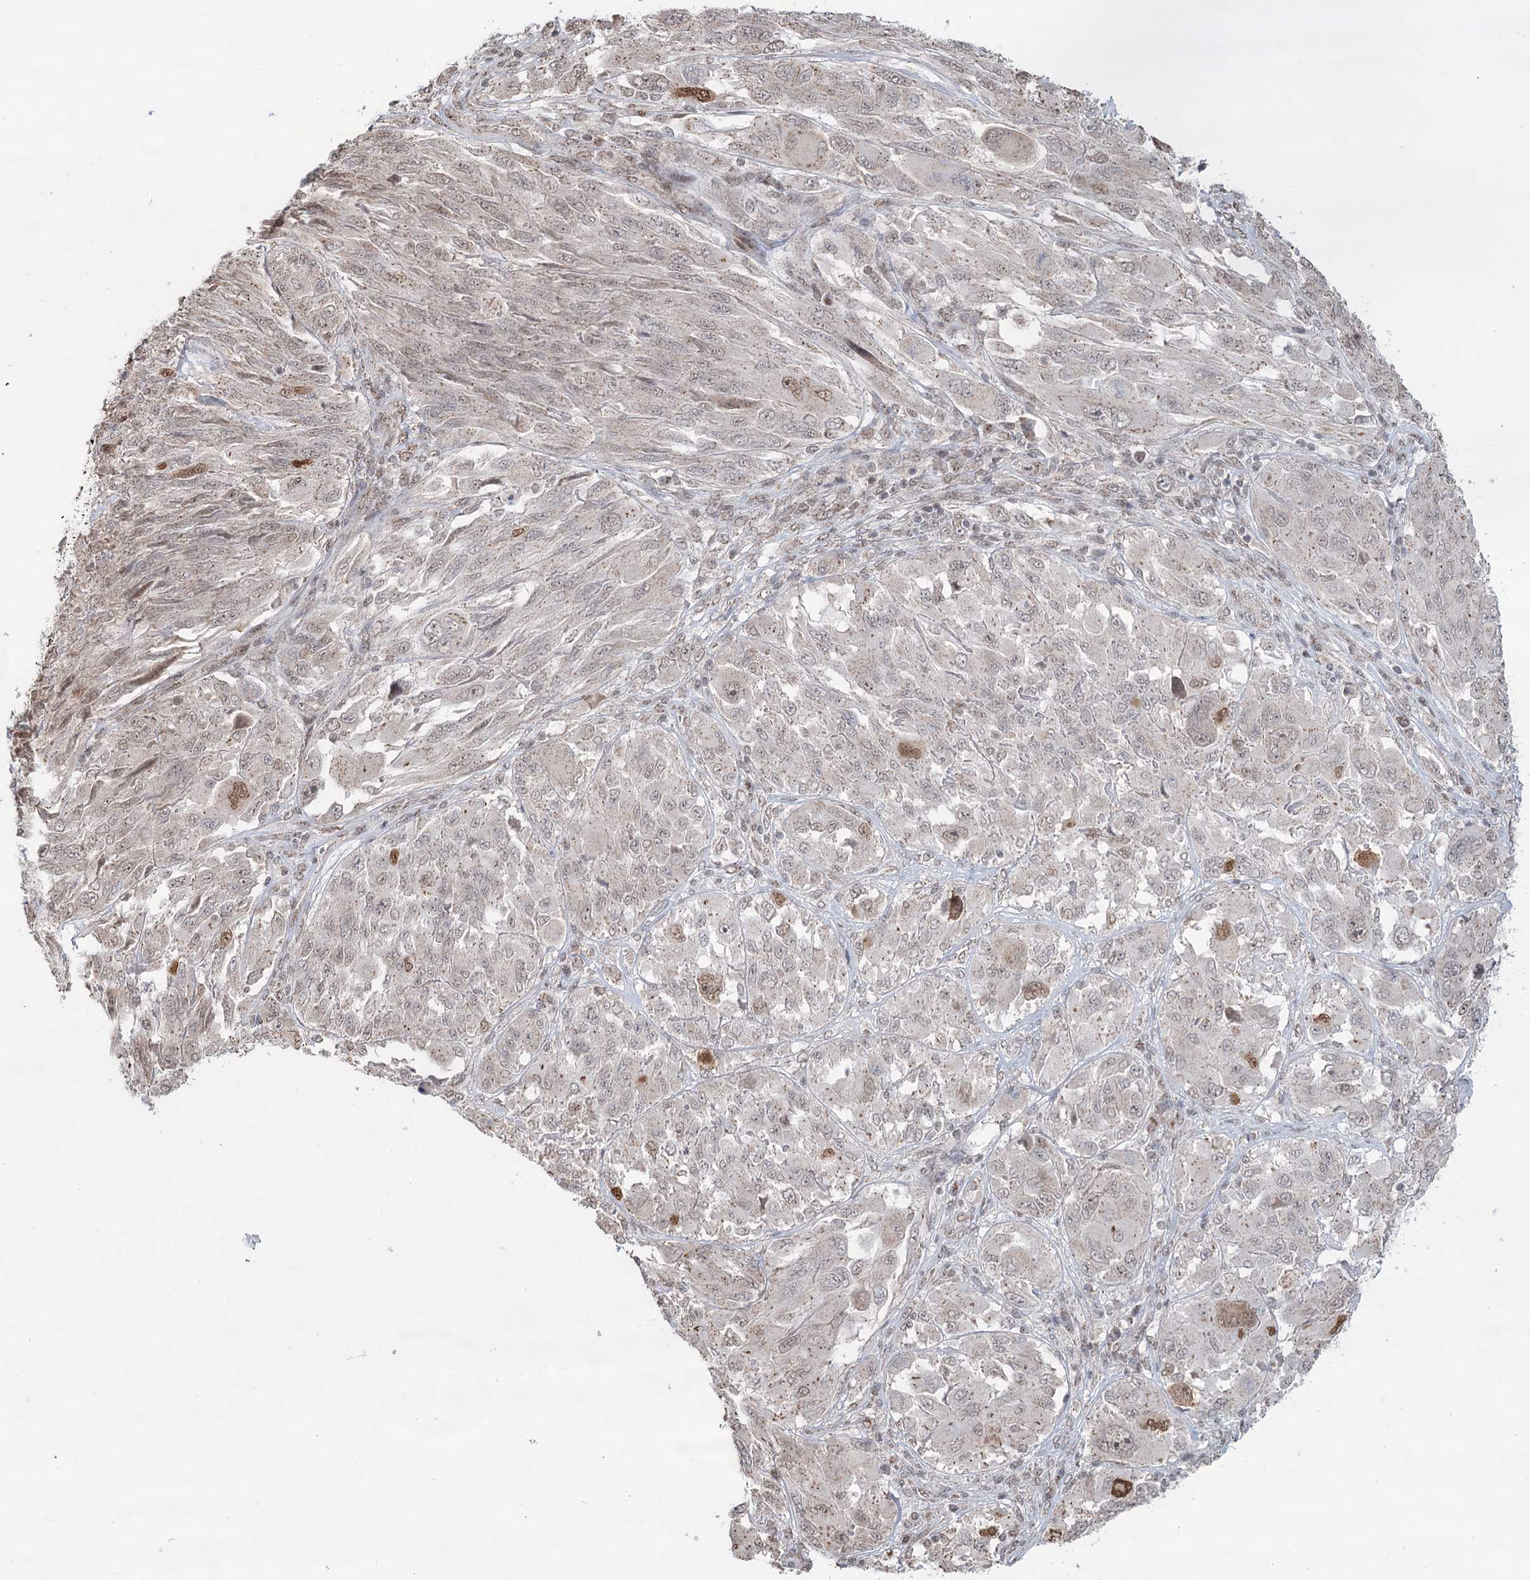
{"staining": {"intensity": "moderate", "quantity": "<25%", "location": "nuclear"}, "tissue": "melanoma", "cell_type": "Tumor cells", "image_type": "cancer", "snomed": [{"axis": "morphology", "description": "Malignant melanoma, NOS"}, {"axis": "topography", "description": "Skin"}], "caption": "Protein analysis of melanoma tissue reveals moderate nuclear expression in about <25% of tumor cells.", "gene": "GPALPP1", "patient": {"sex": "female", "age": 91}}